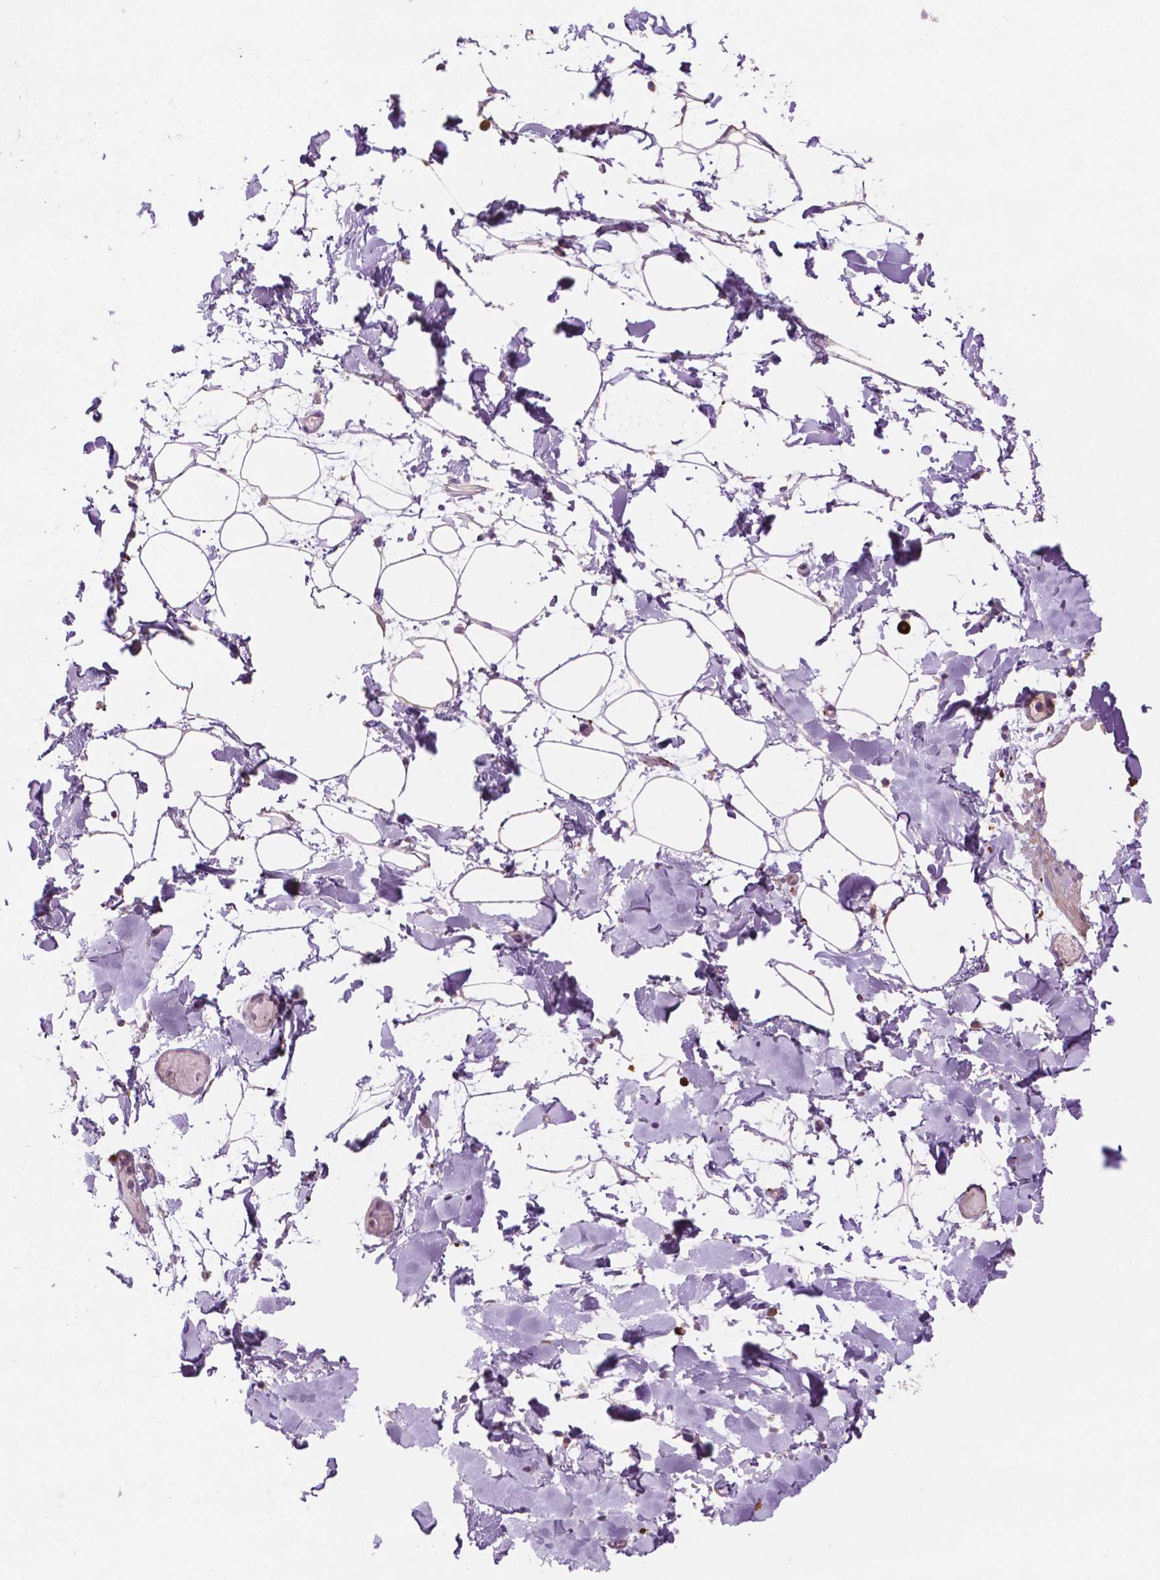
{"staining": {"intensity": "weak", "quantity": ">75%", "location": "nuclear"}, "tissue": "adipose tissue", "cell_type": "Adipocytes", "image_type": "normal", "snomed": [{"axis": "morphology", "description": "Normal tissue, NOS"}, {"axis": "topography", "description": "Gallbladder"}, {"axis": "topography", "description": "Peripheral nerve tissue"}], "caption": "An IHC photomicrograph of benign tissue is shown. Protein staining in brown highlights weak nuclear positivity in adipose tissue within adipocytes.", "gene": "LRP1B", "patient": {"sex": "female", "age": 45}}